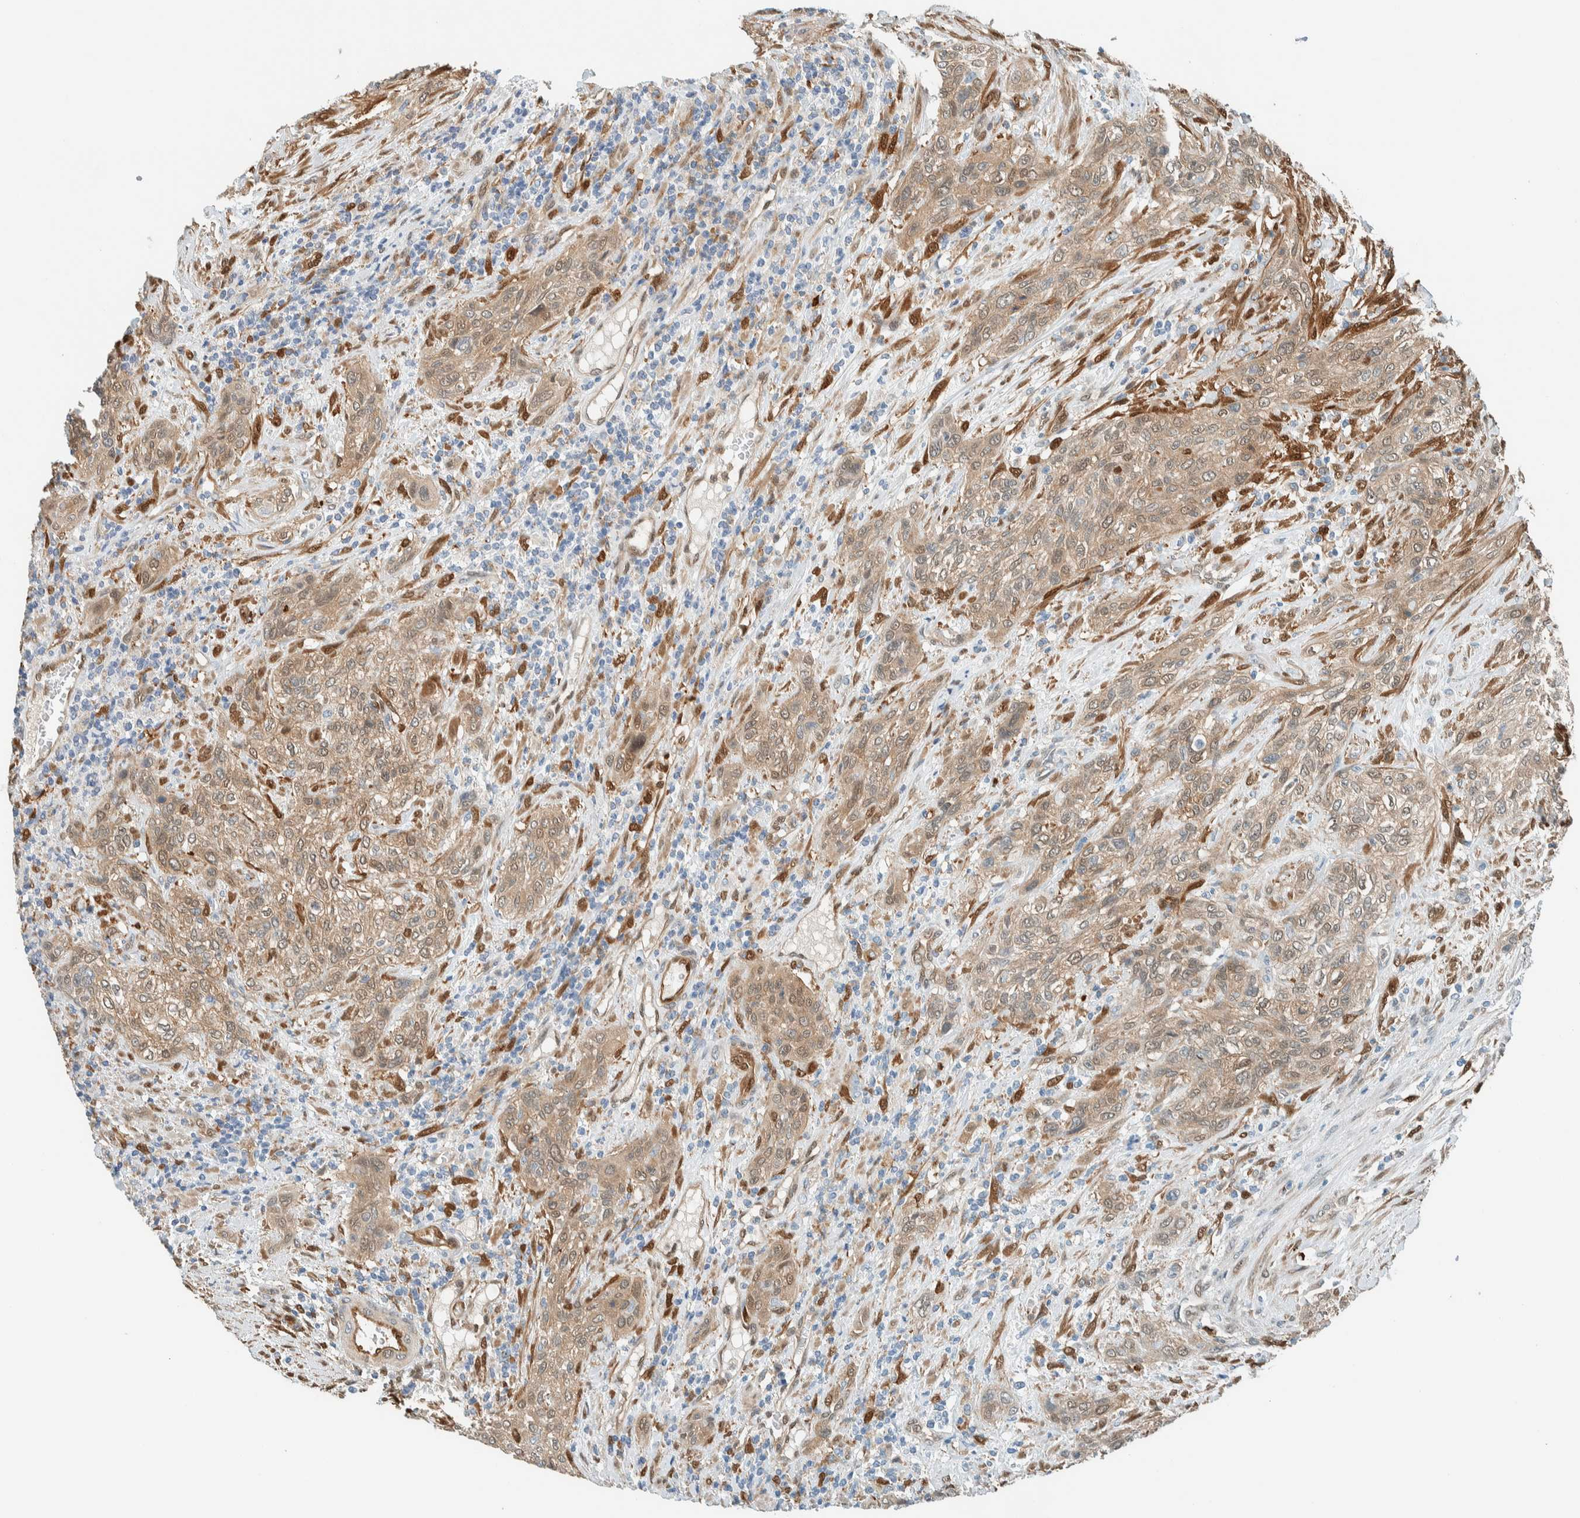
{"staining": {"intensity": "moderate", "quantity": ">75%", "location": "cytoplasmic/membranous,nuclear"}, "tissue": "urothelial cancer", "cell_type": "Tumor cells", "image_type": "cancer", "snomed": [{"axis": "morphology", "description": "Urothelial carcinoma, Low grade"}, {"axis": "morphology", "description": "Urothelial carcinoma, High grade"}, {"axis": "topography", "description": "Urinary bladder"}], "caption": "This is an image of immunohistochemistry (IHC) staining of low-grade urothelial carcinoma, which shows moderate expression in the cytoplasmic/membranous and nuclear of tumor cells.", "gene": "NXN", "patient": {"sex": "male", "age": 35}}